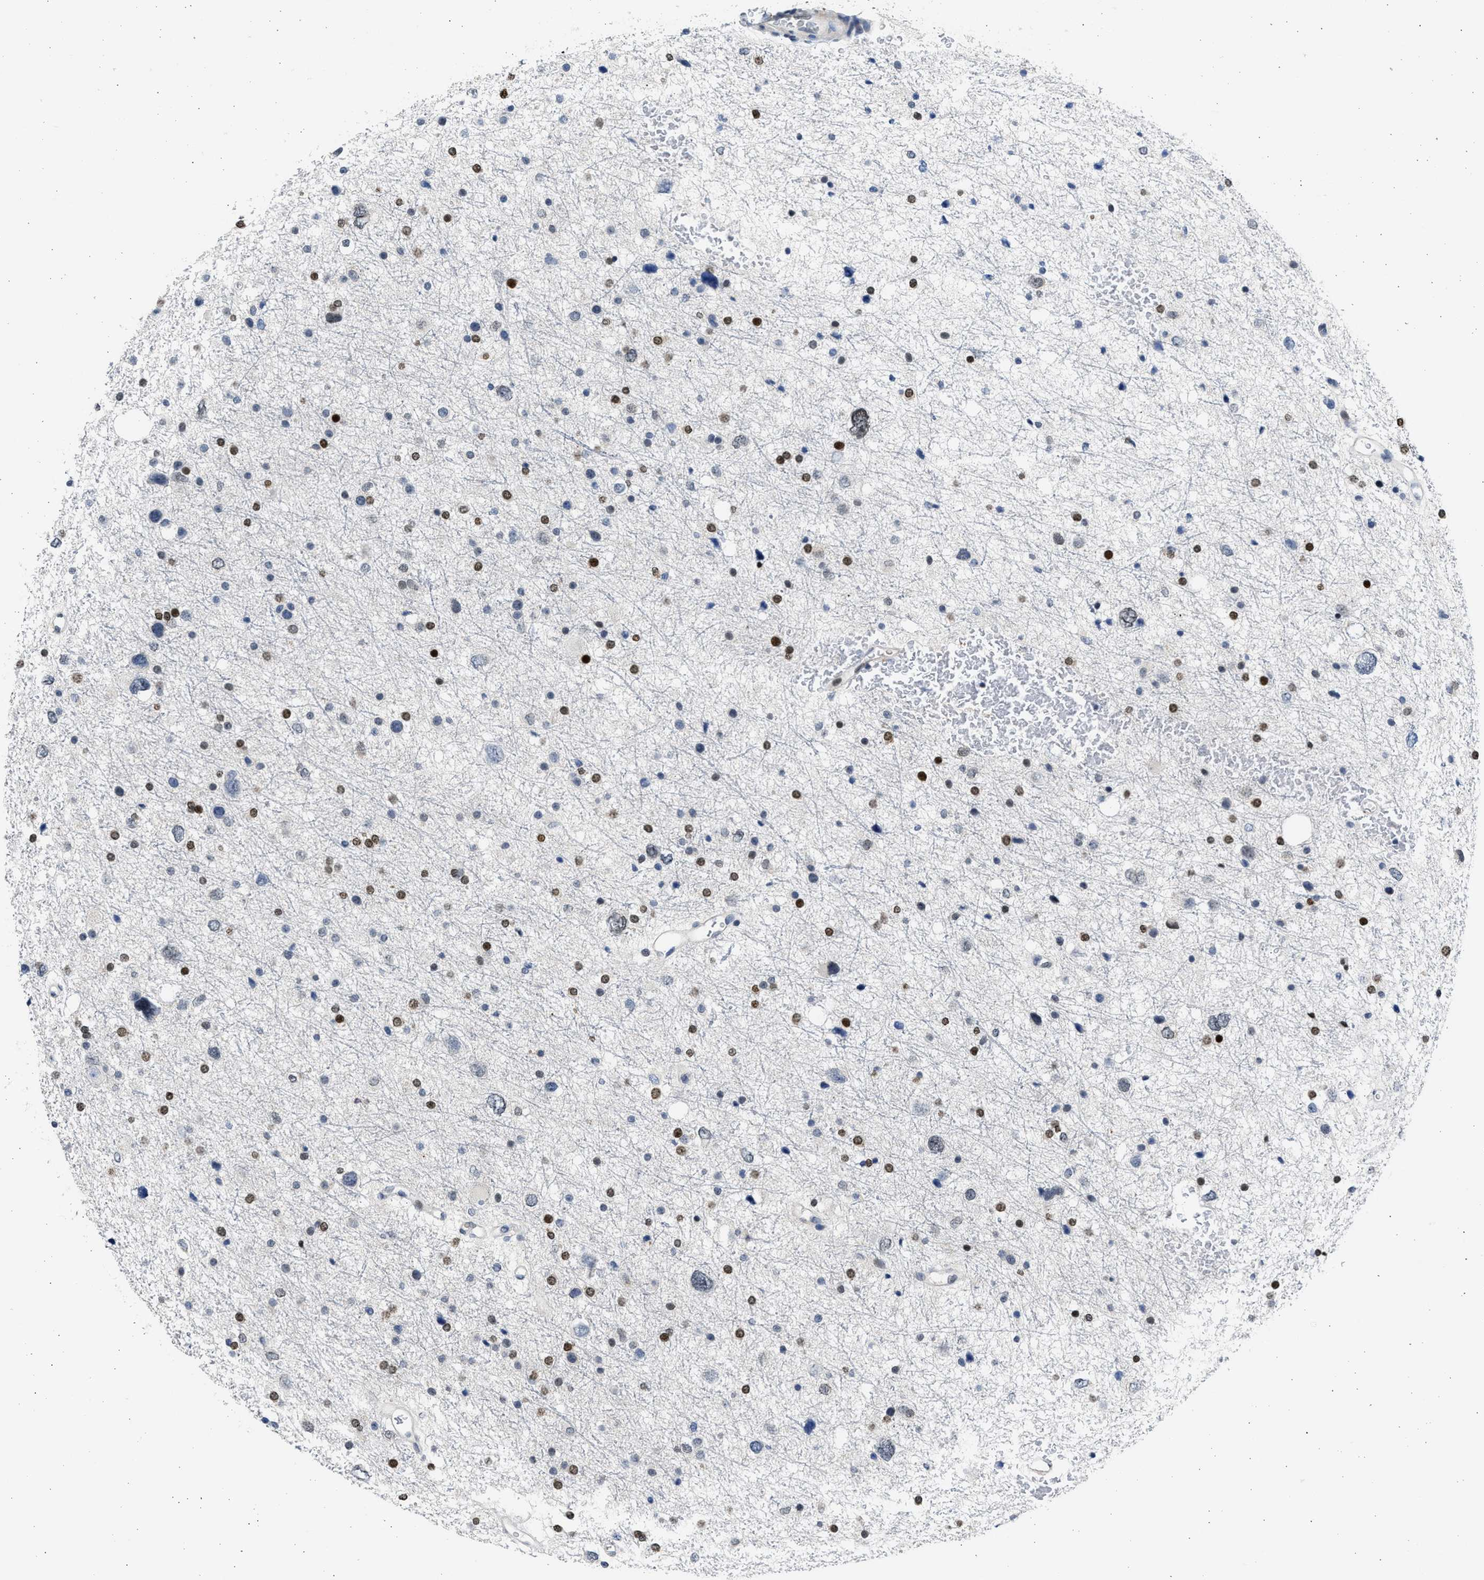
{"staining": {"intensity": "strong", "quantity": "25%-75%", "location": "nuclear"}, "tissue": "glioma", "cell_type": "Tumor cells", "image_type": "cancer", "snomed": [{"axis": "morphology", "description": "Glioma, malignant, Low grade"}, {"axis": "topography", "description": "Brain"}], "caption": "The immunohistochemical stain shows strong nuclear positivity in tumor cells of glioma tissue.", "gene": "HMGN3", "patient": {"sex": "female", "age": 37}}